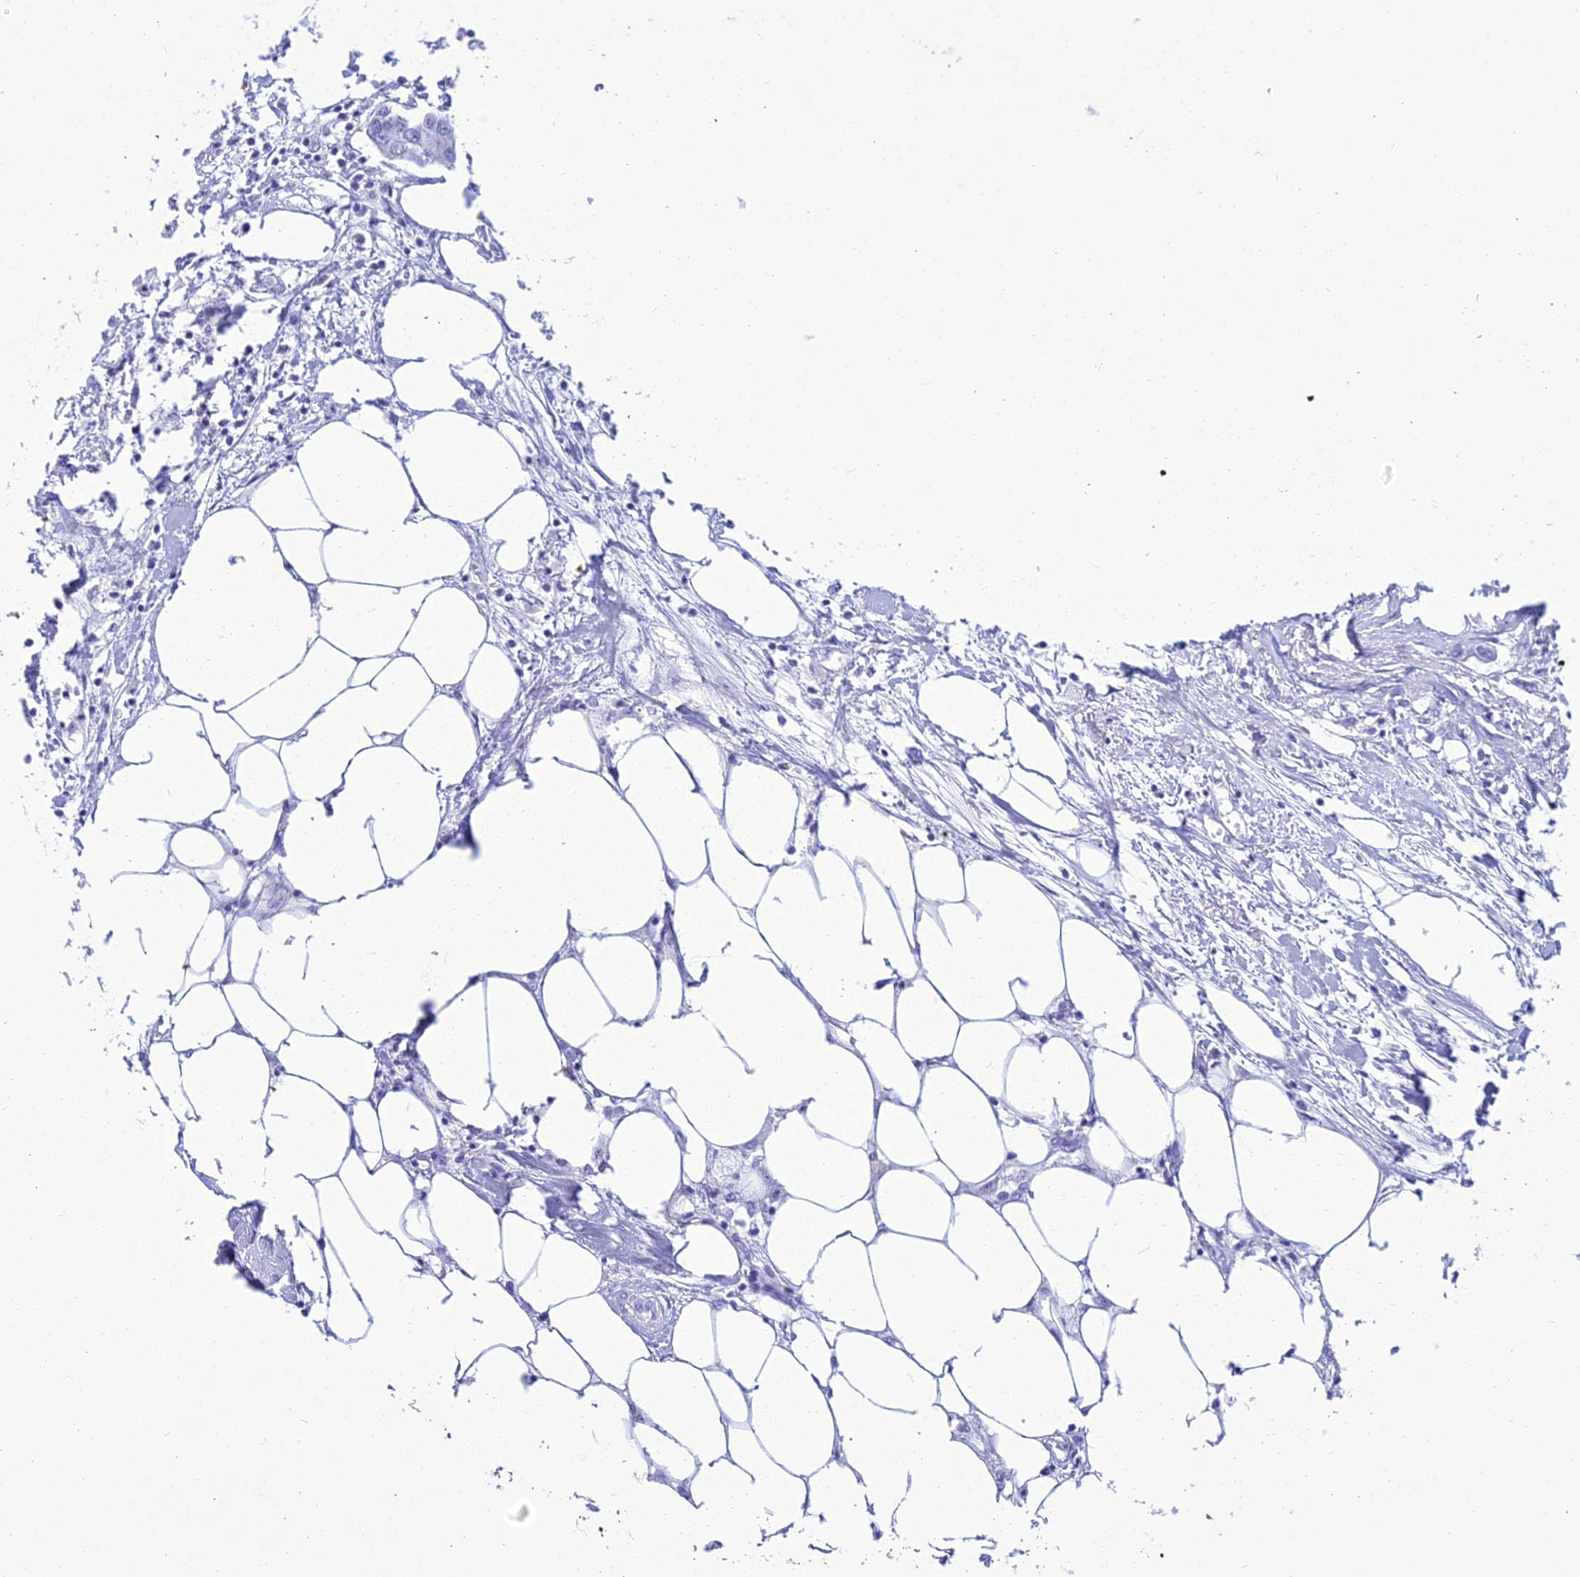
{"staining": {"intensity": "negative", "quantity": "none", "location": "none"}, "tissue": "colorectal cancer", "cell_type": "Tumor cells", "image_type": "cancer", "snomed": [{"axis": "morphology", "description": "Adenocarcinoma, NOS"}, {"axis": "topography", "description": "Colon"}], "caption": "This is an immunohistochemistry image of human colorectal cancer (adenocarcinoma). There is no positivity in tumor cells.", "gene": "ZNF442", "patient": {"sex": "male", "age": 77}}